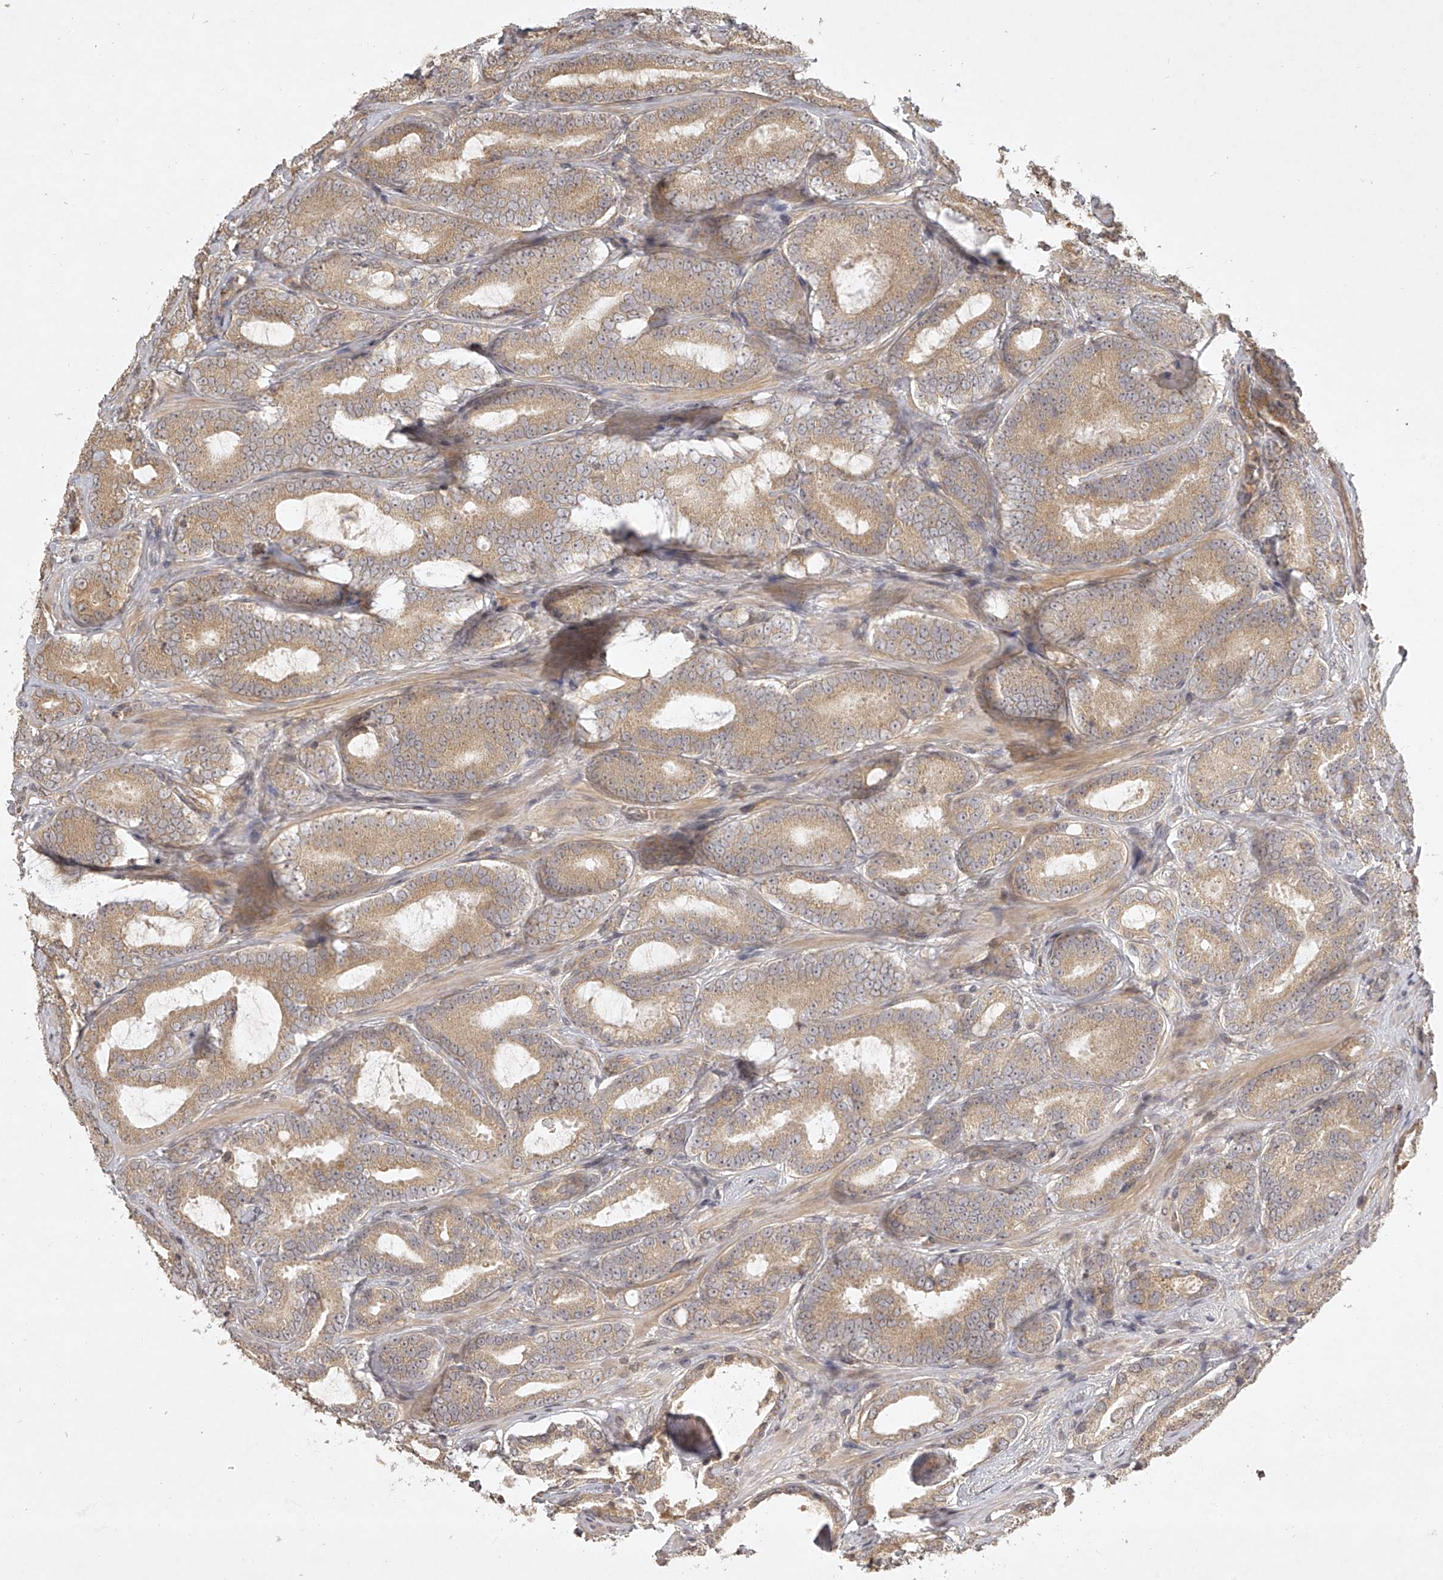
{"staining": {"intensity": "moderate", "quantity": ">75%", "location": "cytoplasmic/membranous"}, "tissue": "prostate cancer", "cell_type": "Tumor cells", "image_type": "cancer", "snomed": [{"axis": "morphology", "description": "Adenocarcinoma, High grade"}, {"axis": "topography", "description": "Prostate"}], "caption": "Adenocarcinoma (high-grade) (prostate) was stained to show a protein in brown. There is medium levels of moderate cytoplasmic/membranous positivity in about >75% of tumor cells. (brown staining indicates protein expression, while blue staining denotes nuclei).", "gene": "NFS1", "patient": {"sex": "male", "age": 66}}